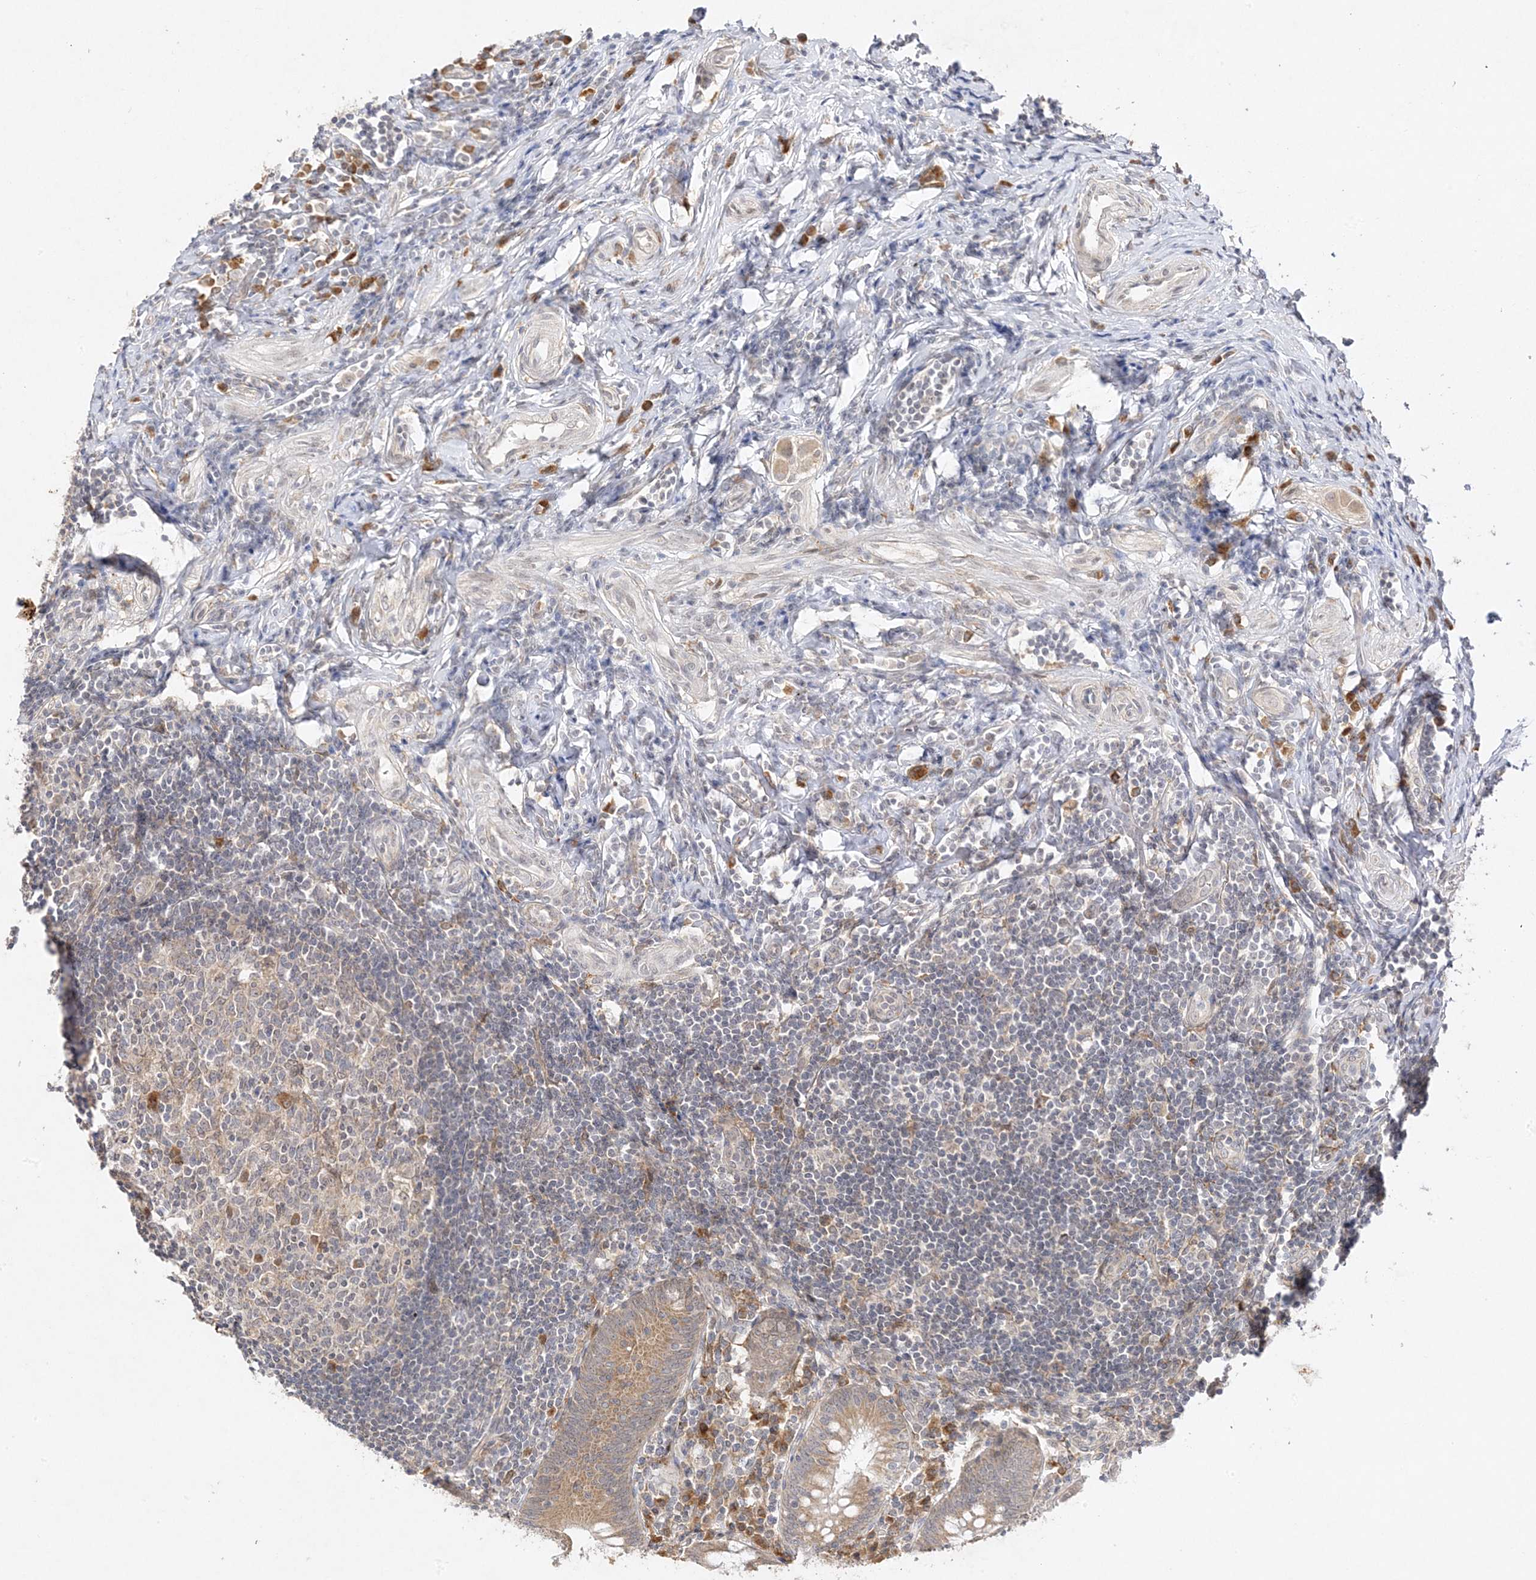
{"staining": {"intensity": "moderate", "quantity": ">75%", "location": "cytoplasmic/membranous"}, "tissue": "appendix", "cell_type": "Glandular cells", "image_type": "normal", "snomed": [{"axis": "morphology", "description": "Normal tissue, NOS"}, {"axis": "topography", "description": "Appendix"}], "caption": "Immunohistochemistry (DAB) staining of unremarkable human appendix displays moderate cytoplasmic/membranous protein staining in approximately >75% of glandular cells.", "gene": "C2CD2", "patient": {"sex": "female", "age": 54}}